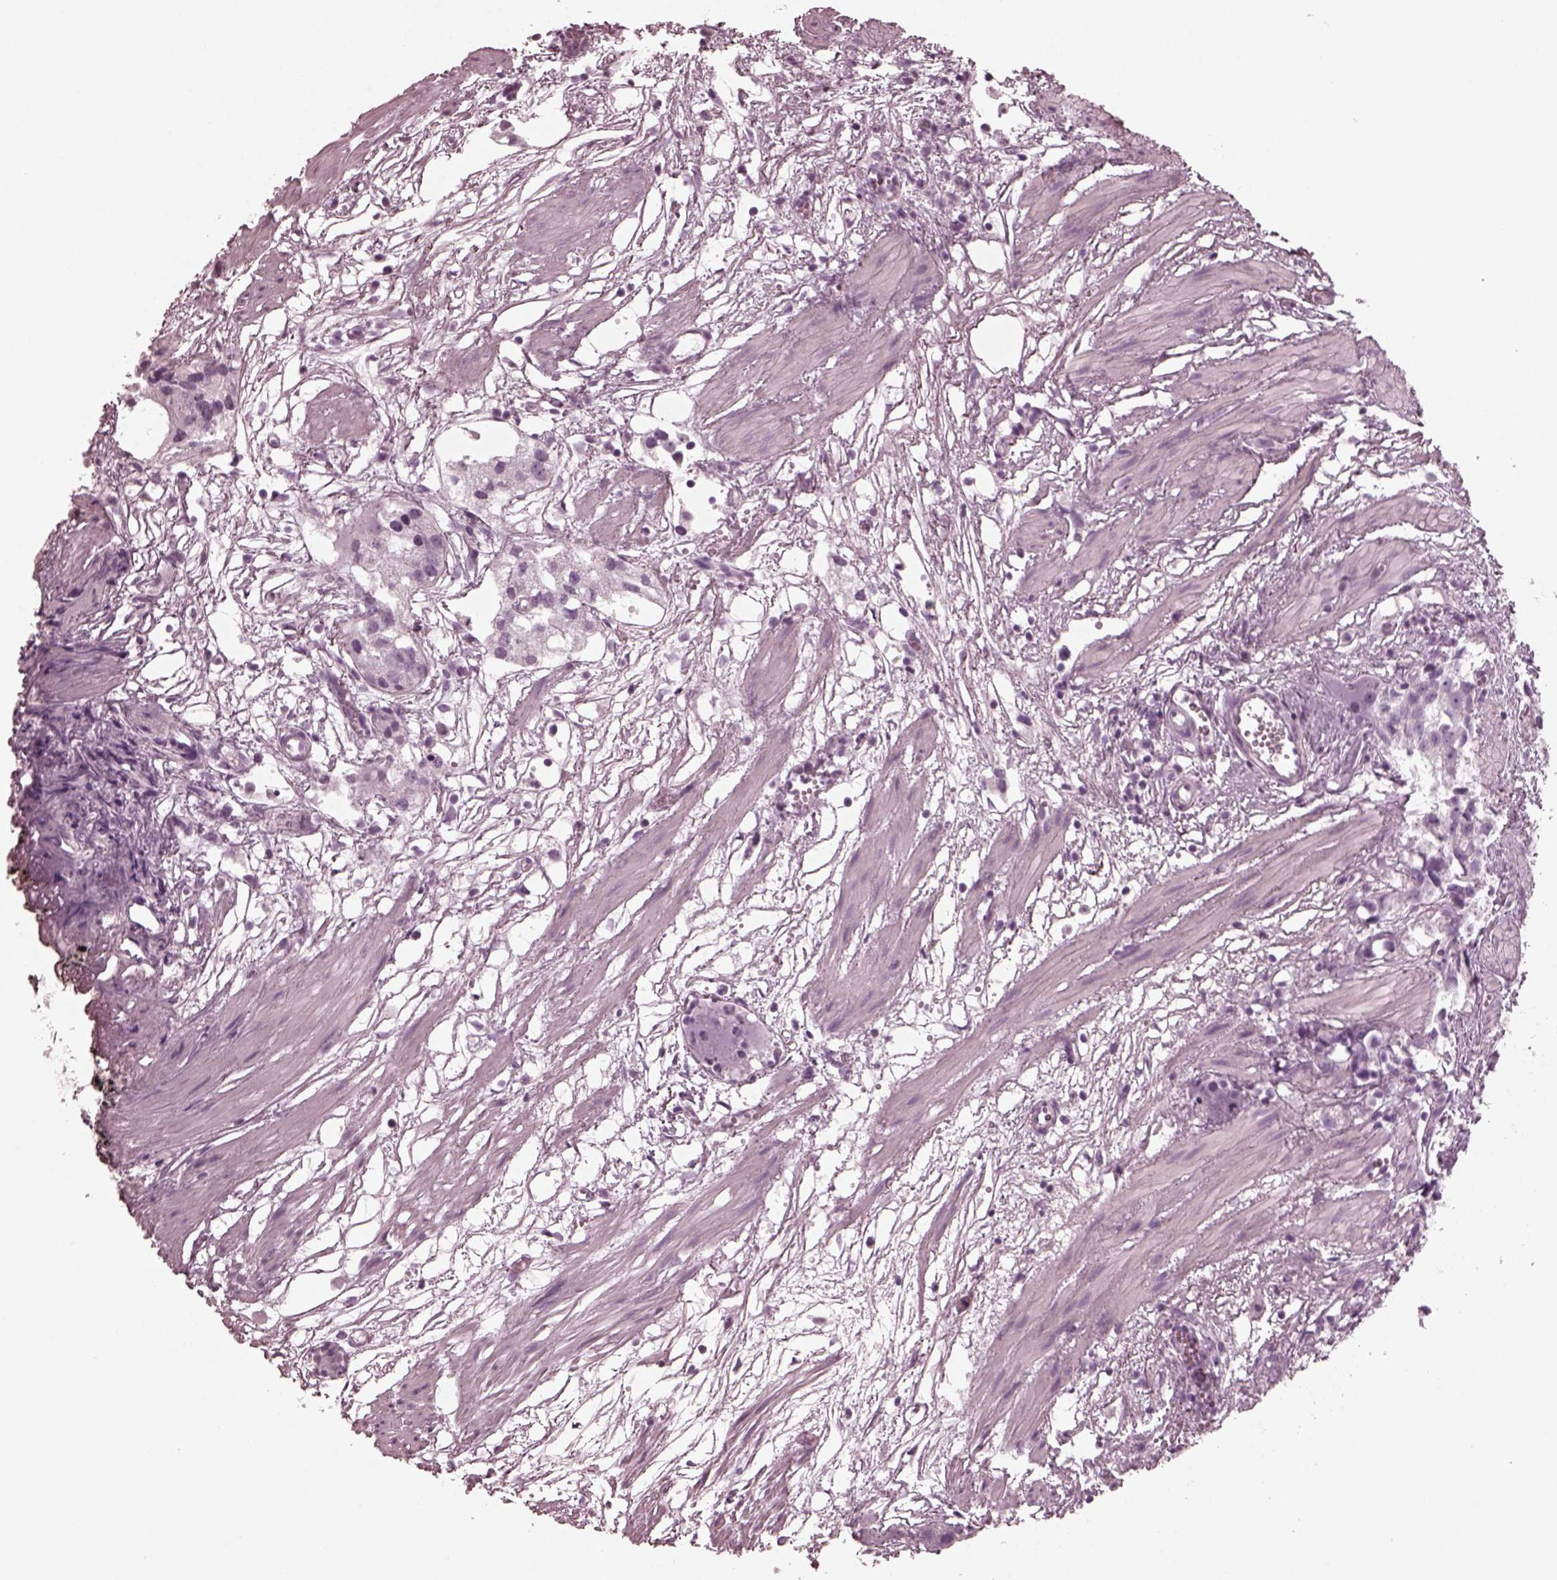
{"staining": {"intensity": "negative", "quantity": "none", "location": "none"}, "tissue": "prostate cancer", "cell_type": "Tumor cells", "image_type": "cancer", "snomed": [{"axis": "morphology", "description": "Adenocarcinoma, High grade"}, {"axis": "topography", "description": "Prostate"}], "caption": "Histopathology image shows no protein staining in tumor cells of high-grade adenocarcinoma (prostate) tissue.", "gene": "GRM6", "patient": {"sex": "male", "age": 68}}